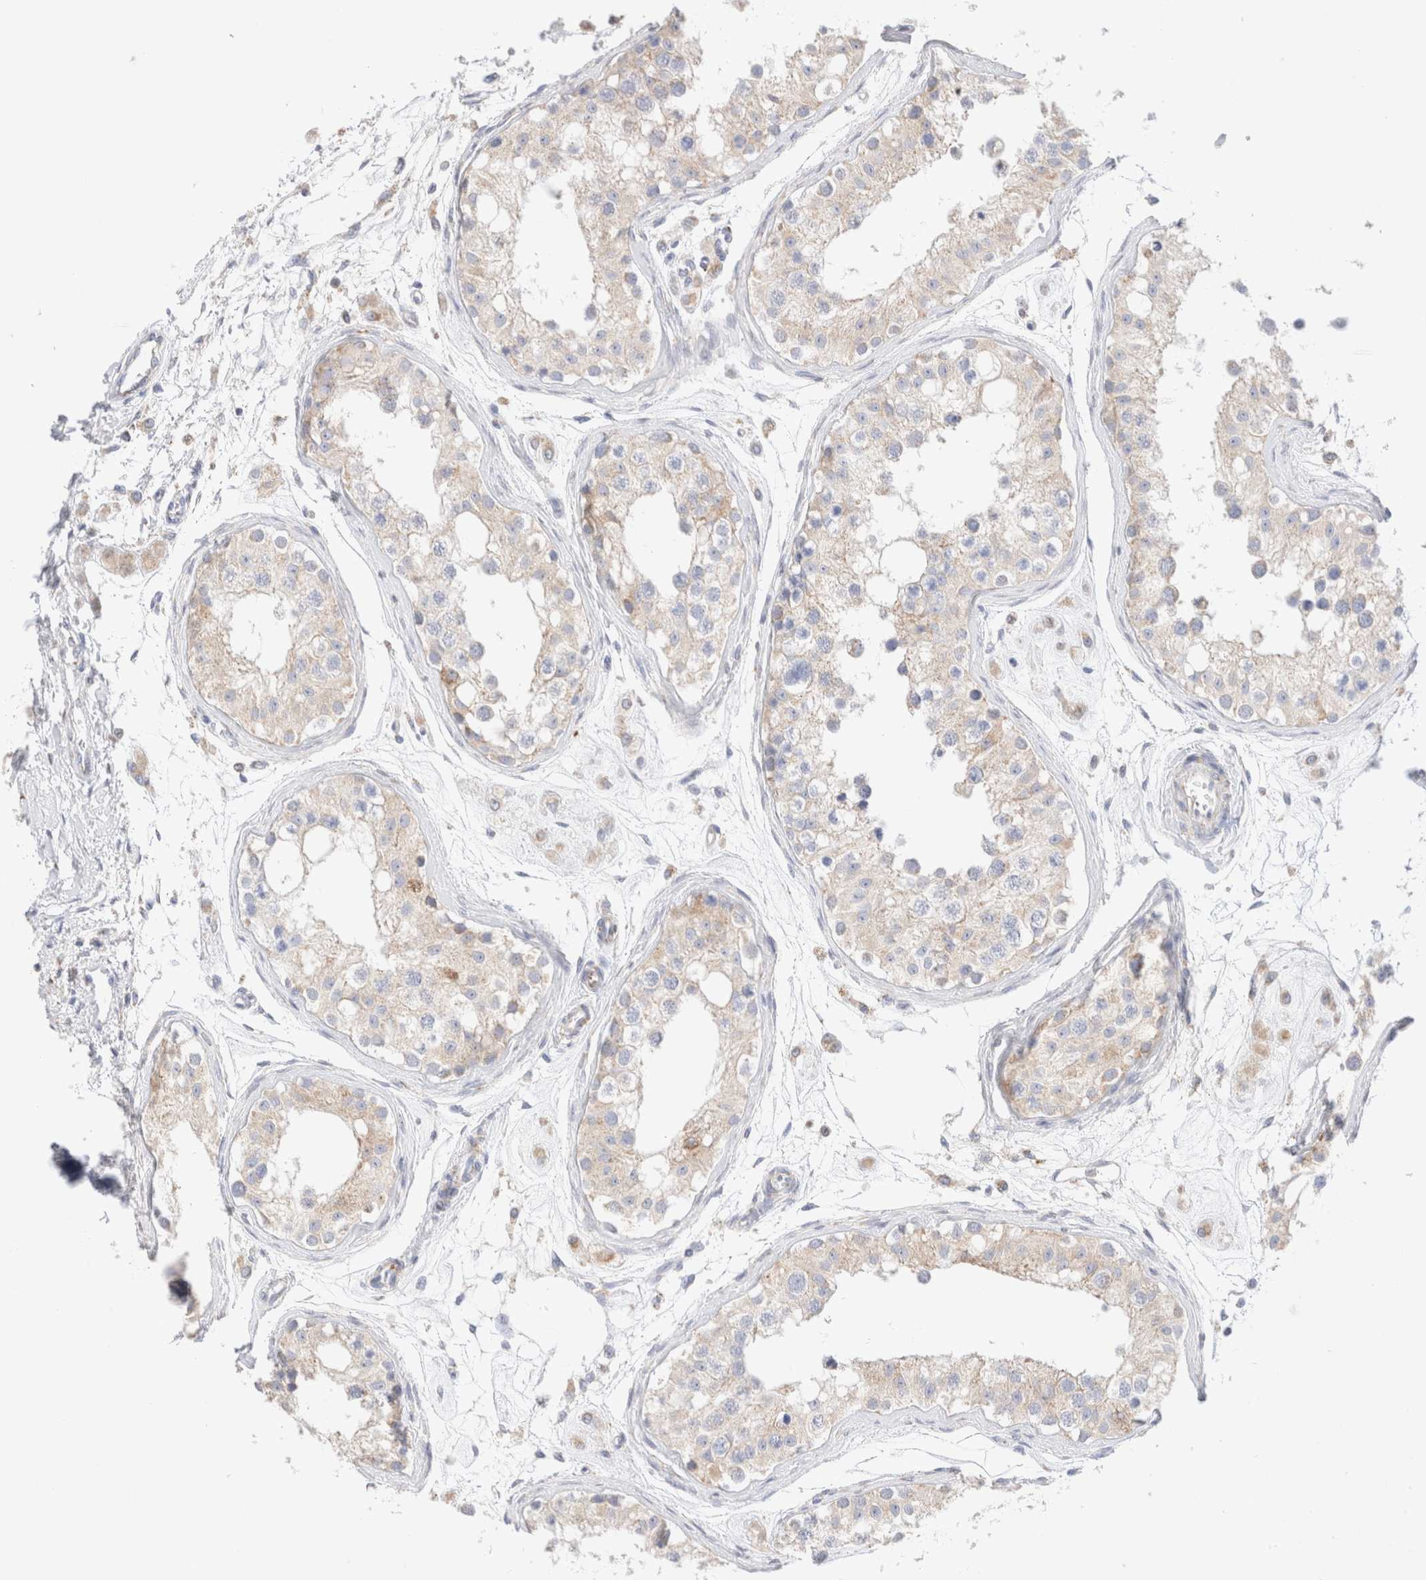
{"staining": {"intensity": "weak", "quantity": "<25%", "location": "cytoplasmic/membranous"}, "tissue": "testis", "cell_type": "Cells in seminiferous ducts", "image_type": "normal", "snomed": [{"axis": "morphology", "description": "Normal tissue, NOS"}, {"axis": "morphology", "description": "Adenocarcinoma, metastatic, NOS"}, {"axis": "topography", "description": "Testis"}], "caption": "Immunohistochemistry histopathology image of normal testis: testis stained with DAB exhibits no significant protein positivity in cells in seminiferous ducts.", "gene": "ATP6V1C1", "patient": {"sex": "male", "age": 26}}